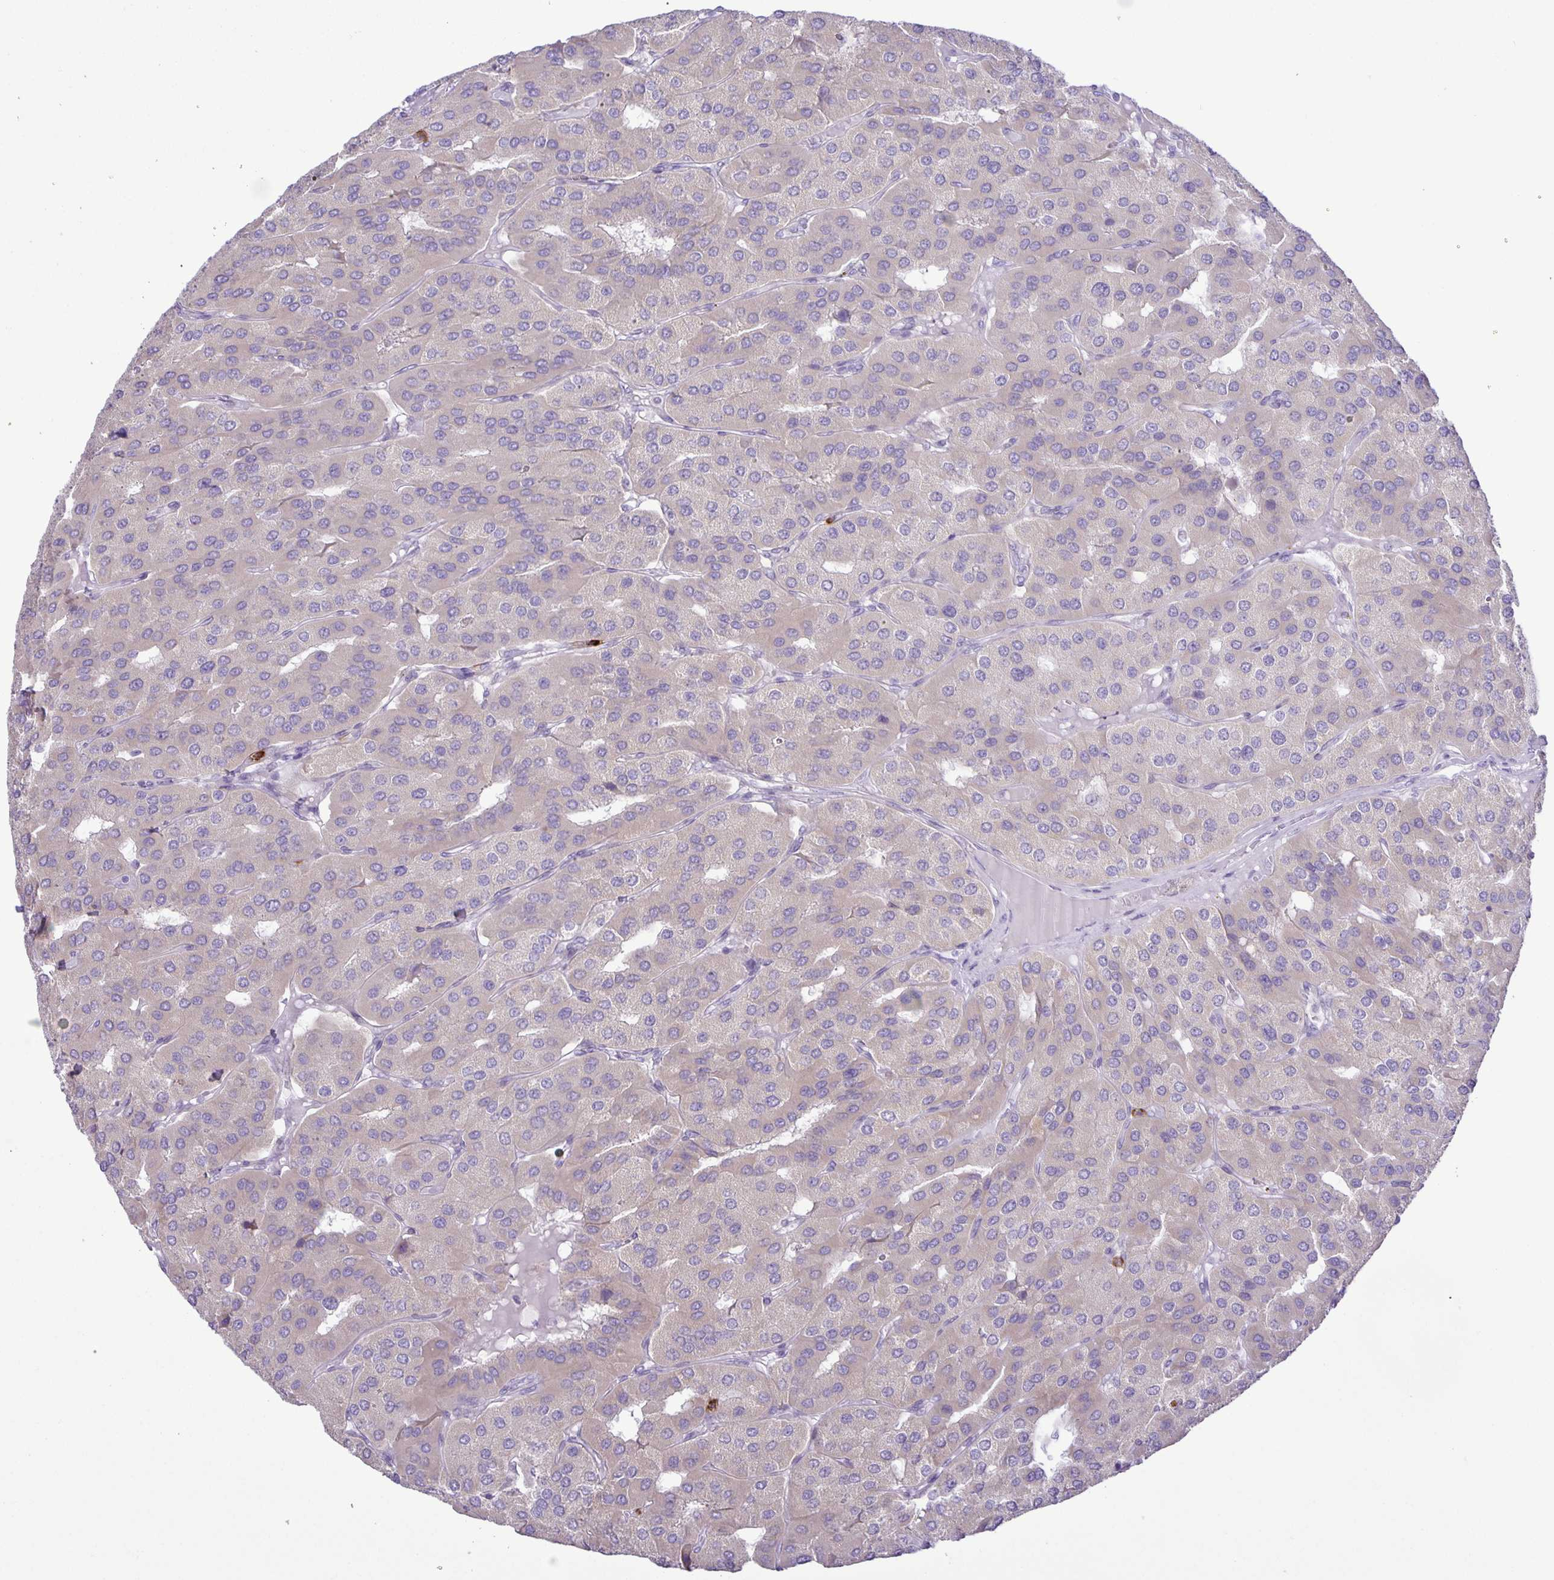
{"staining": {"intensity": "negative", "quantity": "none", "location": "none"}, "tissue": "parathyroid gland", "cell_type": "Glandular cells", "image_type": "normal", "snomed": [{"axis": "morphology", "description": "Normal tissue, NOS"}, {"axis": "morphology", "description": "Adenoma, NOS"}, {"axis": "topography", "description": "Parathyroid gland"}], "caption": "Human parathyroid gland stained for a protein using IHC shows no staining in glandular cells.", "gene": "ADCK1", "patient": {"sex": "female", "age": 86}}